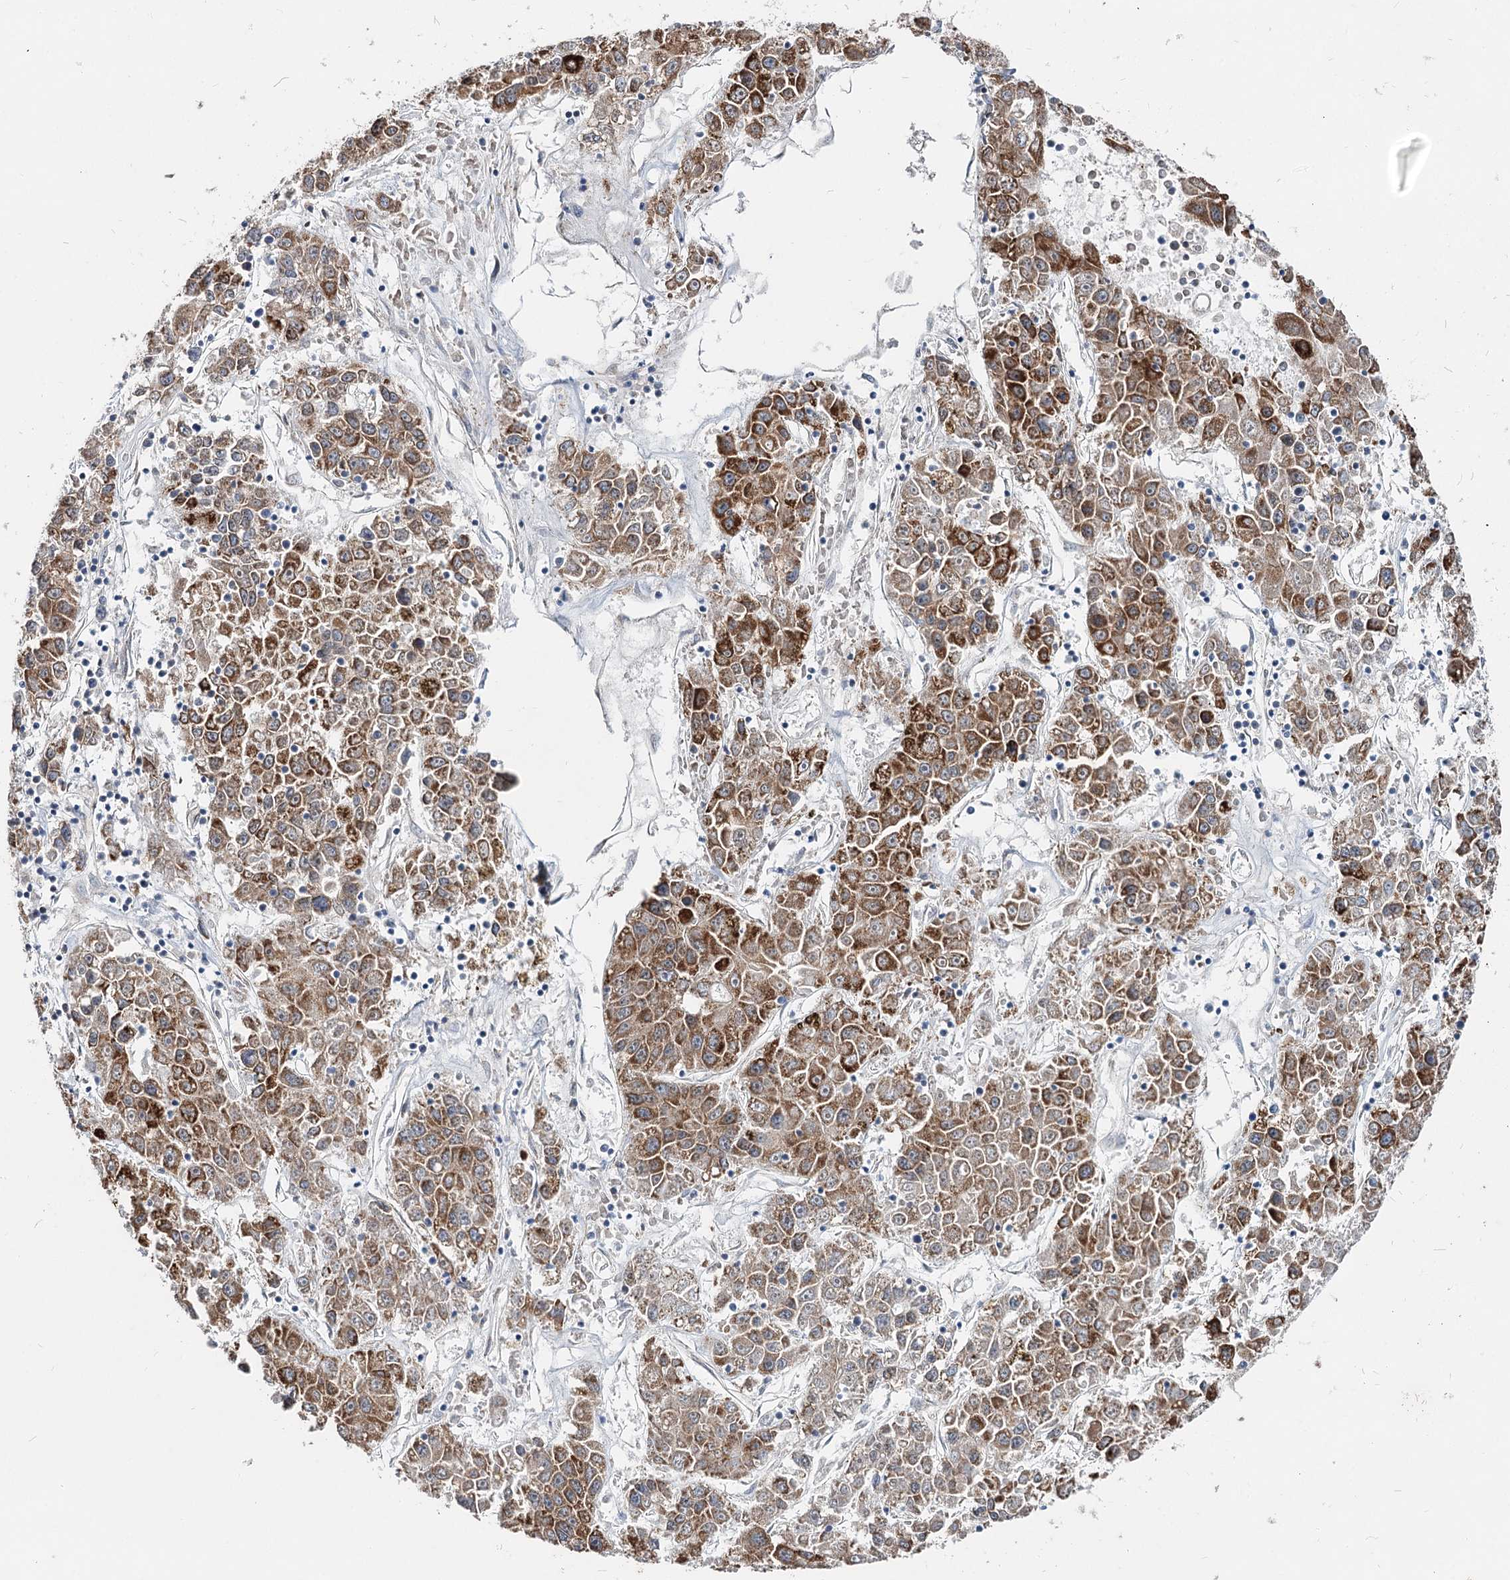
{"staining": {"intensity": "moderate", "quantity": ">75%", "location": "cytoplasmic/membranous"}, "tissue": "liver cancer", "cell_type": "Tumor cells", "image_type": "cancer", "snomed": [{"axis": "morphology", "description": "Carcinoma, Hepatocellular, NOS"}, {"axis": "topography", "description": "Liver"}], "caption": "Immunohistochemistry (IHC) (DAB) staining of liver hepatocellular carcinoma reveals moderate cytoplasmic/membranous protein positivity in about >75% of tumor cells.", "gene": "SPART", "patient": {"sex": "male", "age": 49}}